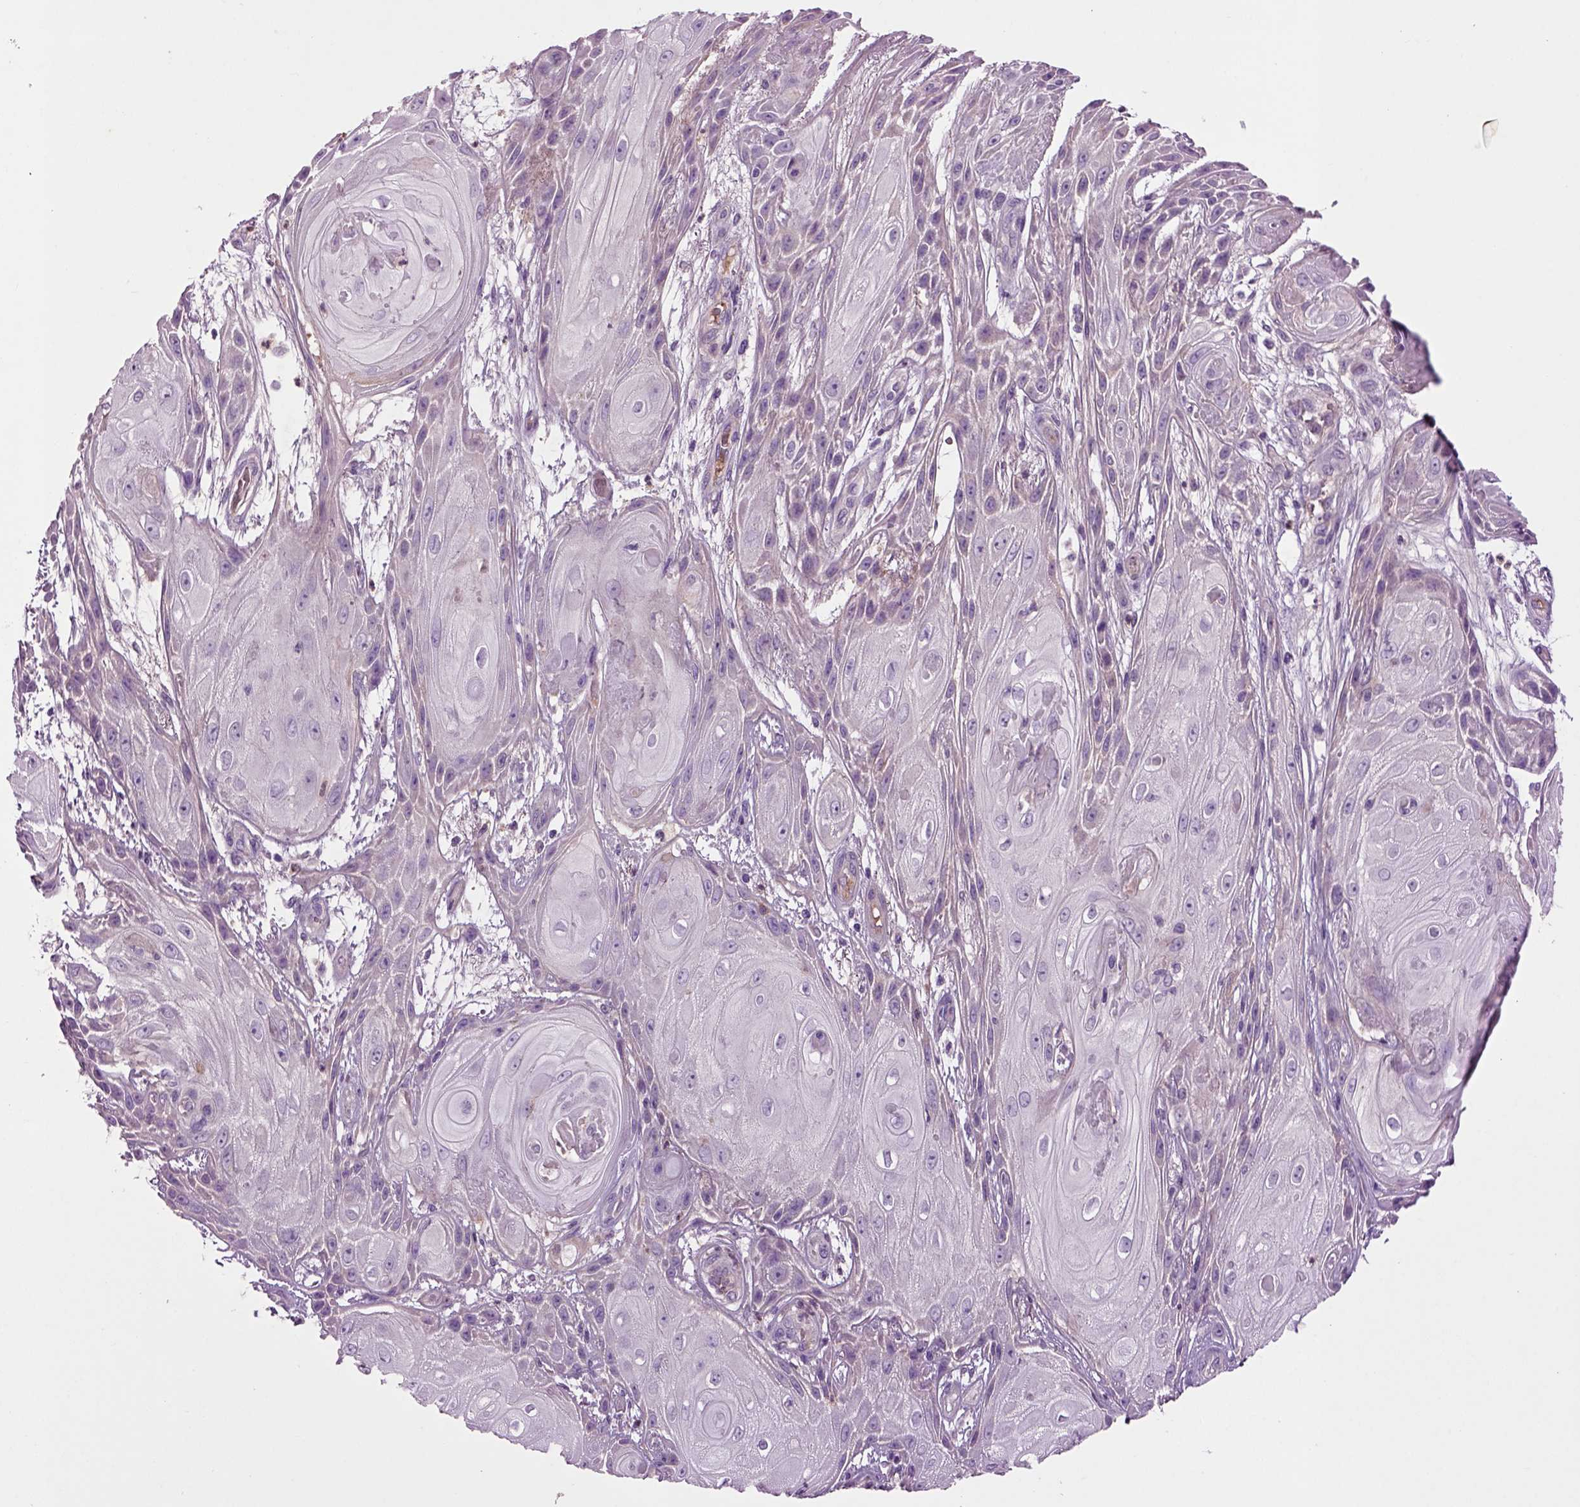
{"staining": {"intensity": "negative", "quantity": "none", "location": "none"}, "tissue": "skin cancer", "cell_type": "Tumor cells", "image_type": "cancer", "snomed": [{"axis": "morphology", "description": "Squamous cell carcinoma, NOS"}, {"axis": "topography", "description": "Skin"}], "caption": "An immunohistochemistry micrograph of skin cancer (squamous cell carcinoma) is shown. There is no staining in tumor cells of skin cancer (squamous cell carcinoma).", "gene": "SPON1", "patient": {"sex": "male", "age": 62}}